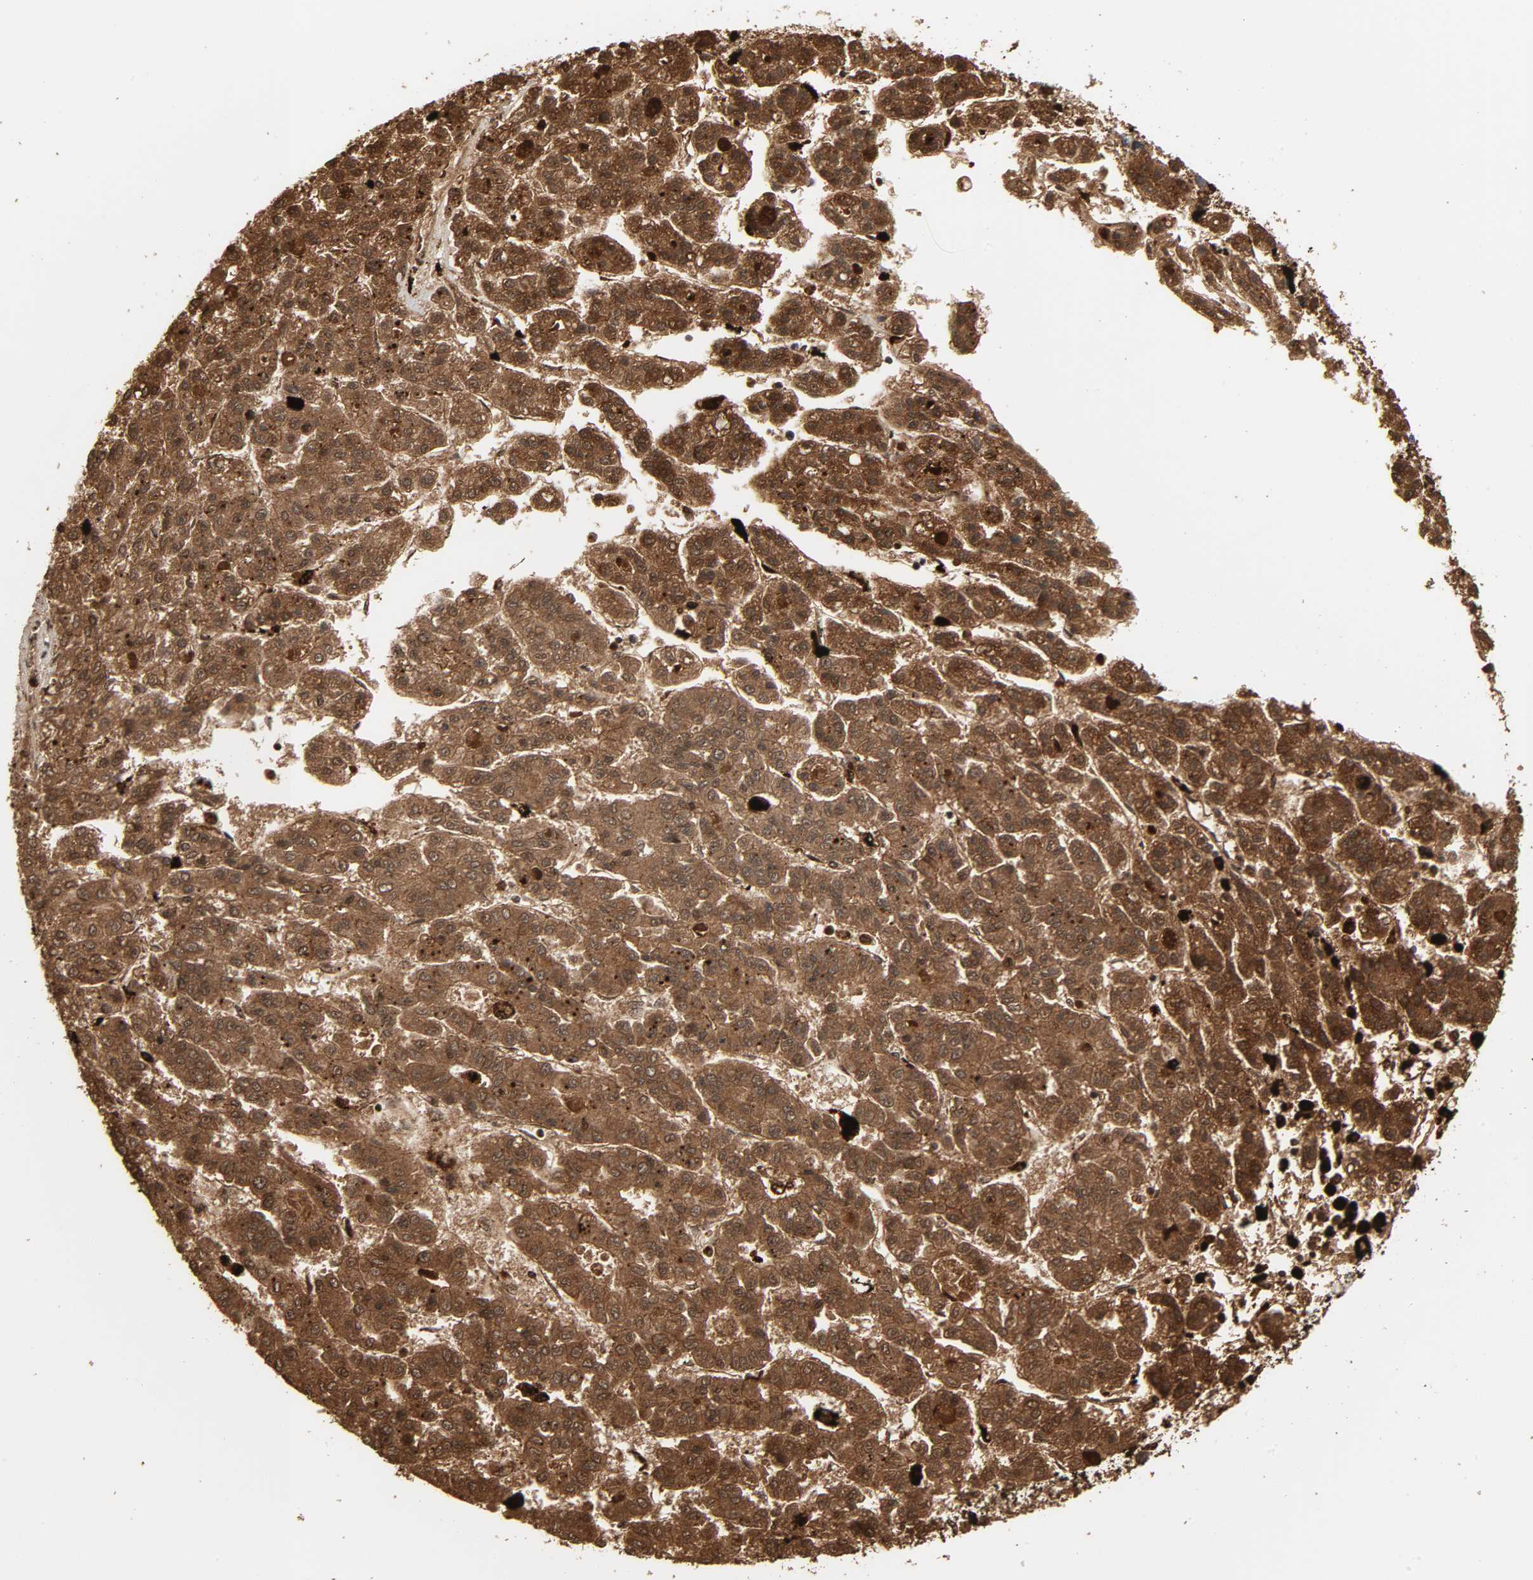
{"staining": {"intensity": "strong", "quantity": ">75%", "location": "cytoplasmic/membranous"}, "tissue": "liver cancer", "cell_type": "Tumor cells", "image_type": "cancer", "snomed": [{"axis": "morphology", "description": "Carcinoma, Hepatocellular, NOS"}, {"axis": "topography", "description": "Liver"}], "caption": "Immunohistochemistry (IHC) of human hepatocellular carcinoma (liver) exhibits high levels of strong cytoplasmic/membranous positivity in about >75% of tumor cells.", "gene": "PSAP", "patient": {"sex": "male", "age": 70}}